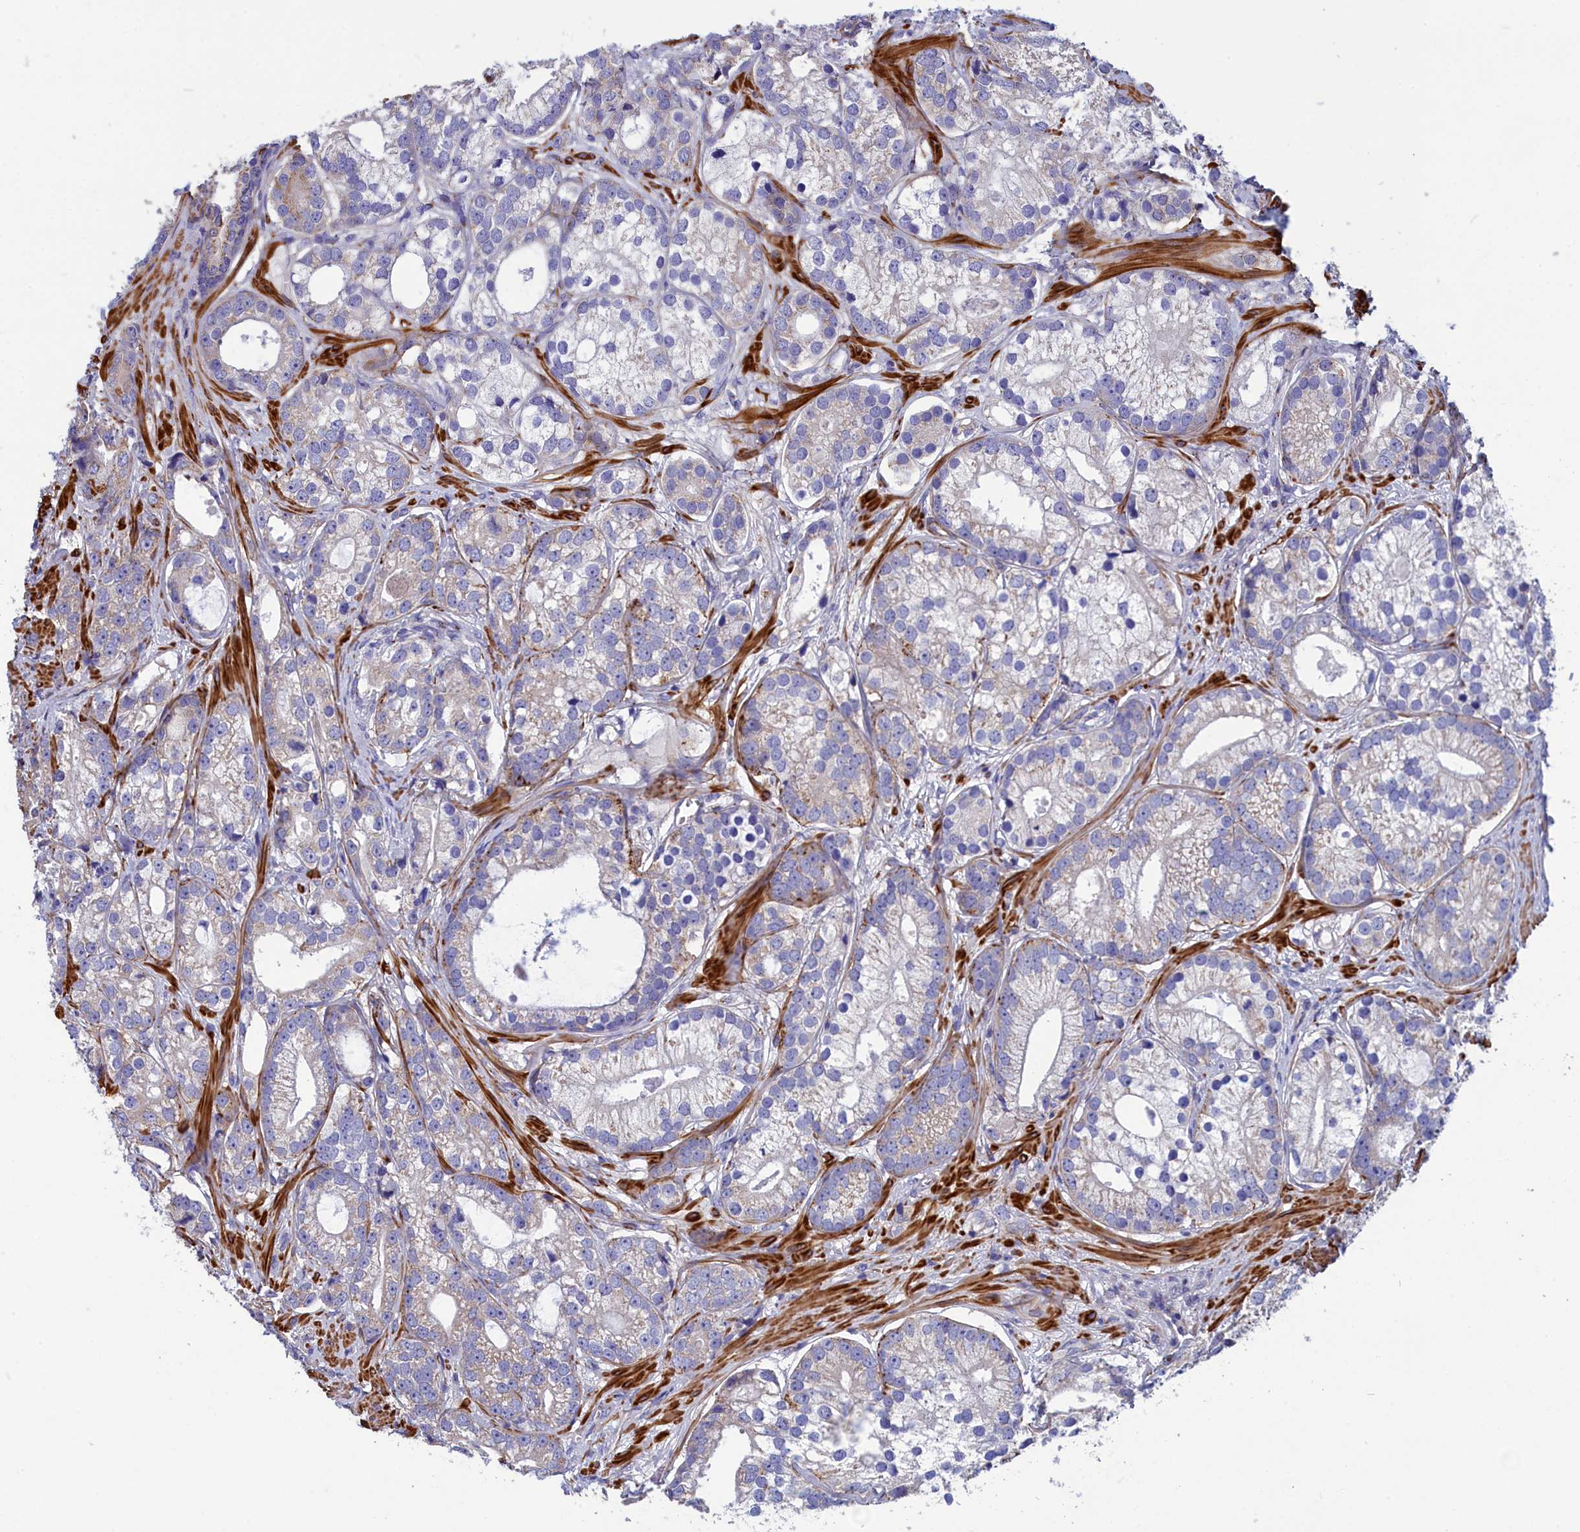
{"staining": {"intensity": "moderate", "quantity": "<25%", "location": "cytoplasmic/membranous"}, "tissue": "prostate cancer", "cell_type": "Tumor cells", "image_type": "cancer", "snomed": [{"axis": "morphology", "description": "Adenocarcinoma, High grade"}, {"axis": "topography", "description": "Prostate"}], "caption": "Protein staining of high-grade adenocarcinoma (prostate) tissue reveals moderate cytoplasmic/membranous staining in about <25% of tumor cells. The staining is performed using DAB brown chromogen to label protein expression. The nuclei are counter-stained blue using hematoxylin.", "gene": "TUBGCP4", "patient": {"sex": "male", "age": 75}}